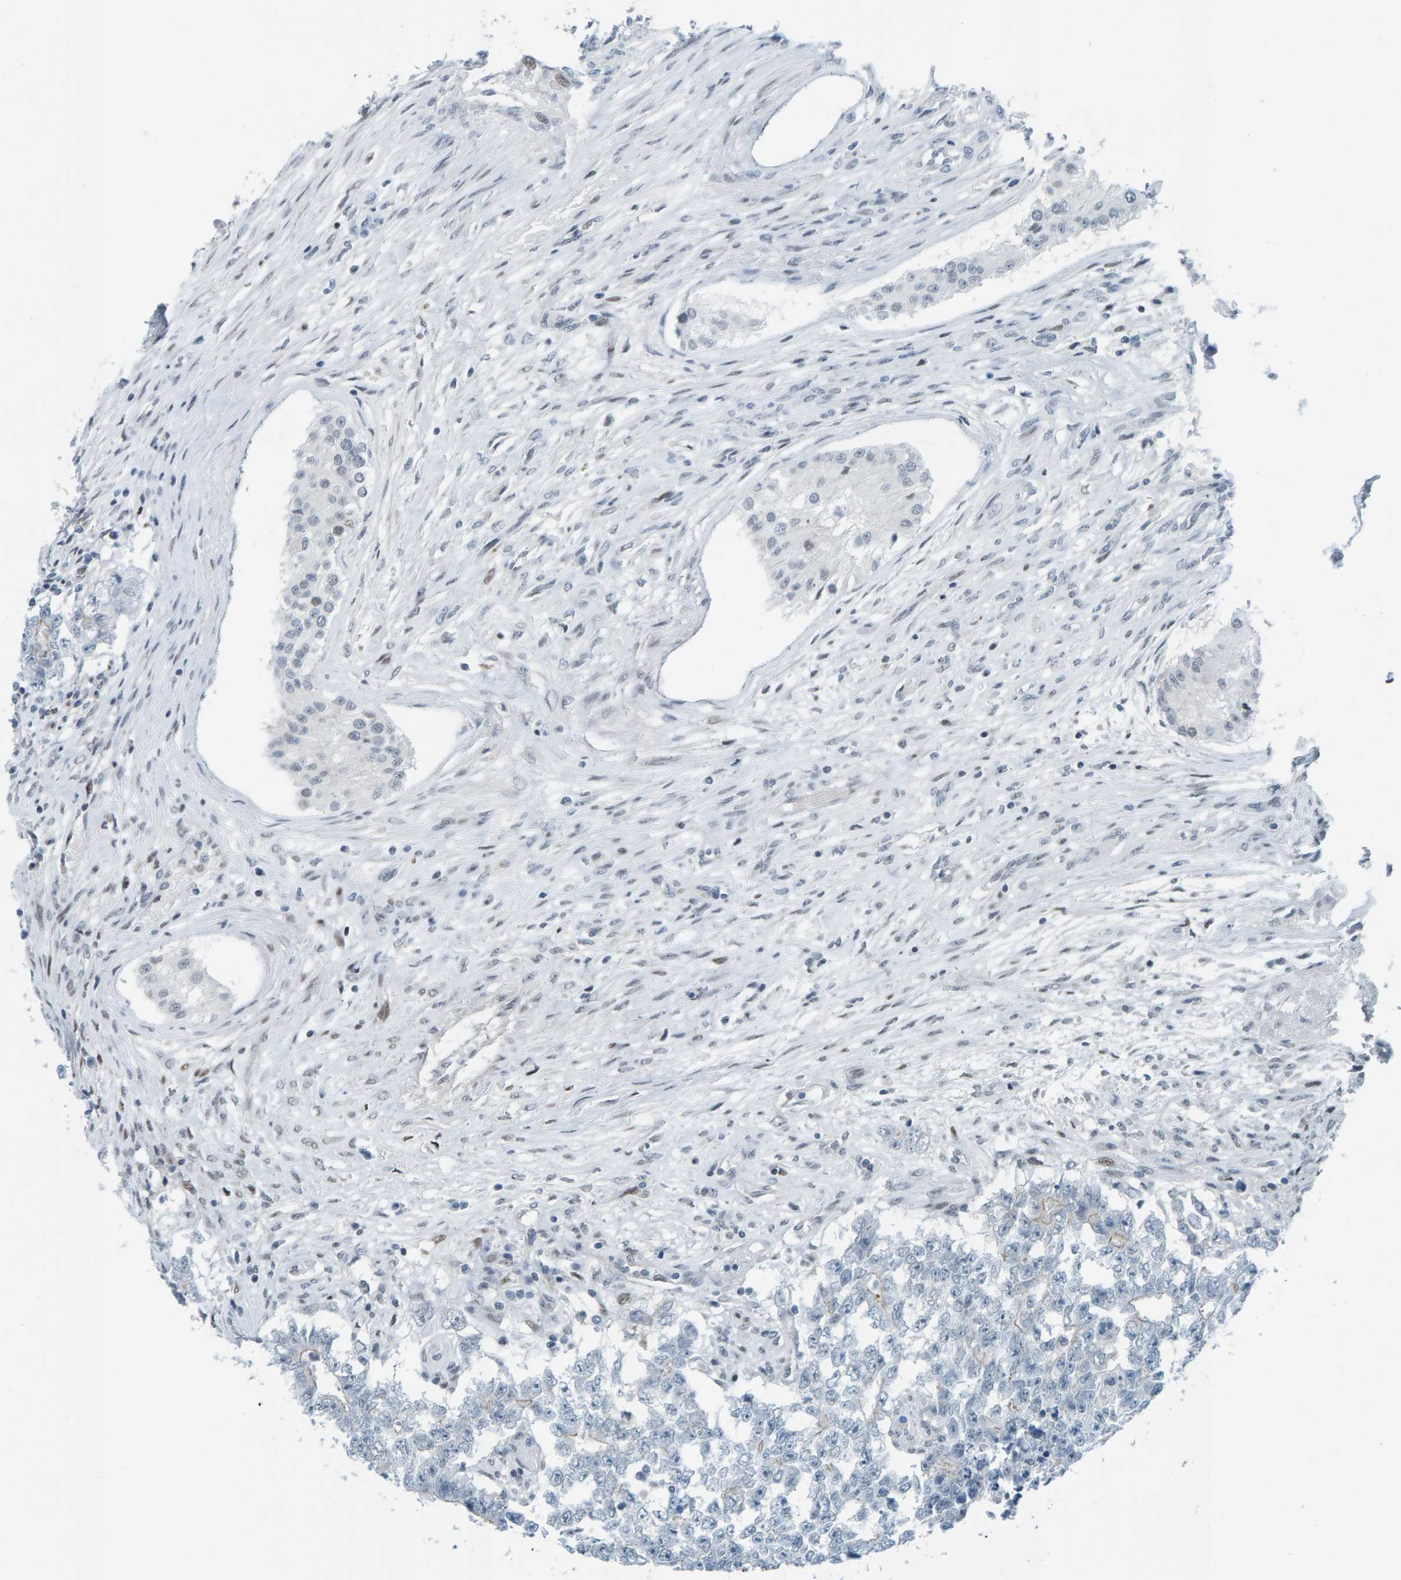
{"staining": {"intensity": "negative", "quantity": "none", "location": "none"}, "tissue": "testis cancer", "cell_type": "Tumor cells", "image_type": "cancer", "snomed": [{"axis": "morphology", "description": "Carcinoma, Embryonal, NOS"}, {"axis": "topography", "description": "Testis"}], "caption": "Micrograph shows no significant protein positivity in tumor cells of embryonal carcinoma (testis). (DAB (3,3'-diaminobenzidine) immunohistochemistry (IHC) visualized using brightfield microscopy, high magnification).", "gene": "CNP", "patient": {"sex": "male", "age": 25}}